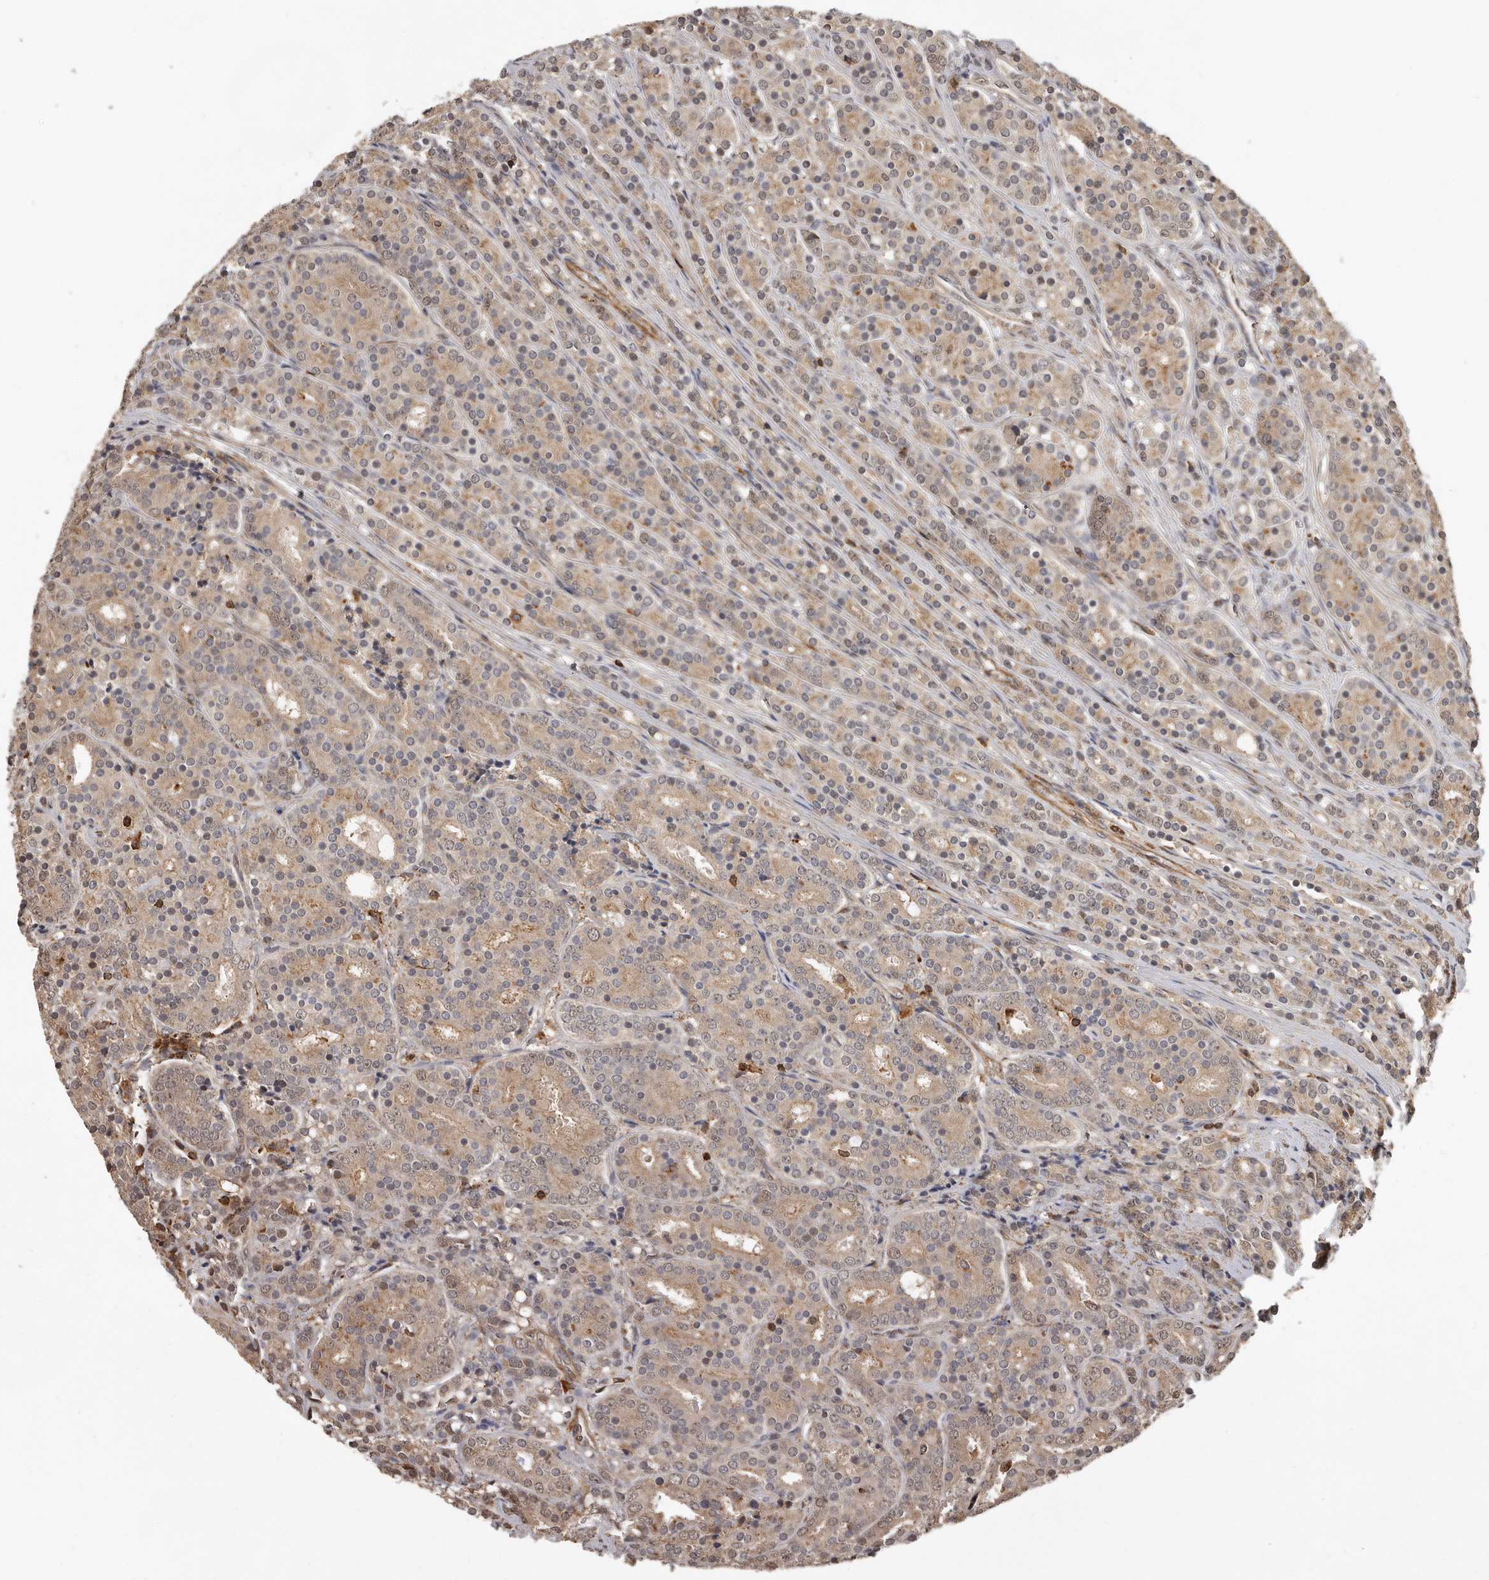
{"staining": {"intensity": "weak", "quantity": "25%-75%", "location": "cytoplasmic/membranous"}, "tissue": "prostate cancer", "cell_type": "Tumor cells", "image_type": "cancer", "snomed": [{"axis": "morphology", "description": "Adenocarcinoma, High grade"}, {"axis": "topography", "description": "Prostate"}], "caption": "Immunohistochemical staining of human prostate high-grade adenocarcinoma shows low levels of weak cytoplasmic/membranous protein expression in about 25%-75% of tumor cells.", "gene": "RNF157", "patient": {"sex": "male", "age": 62}}